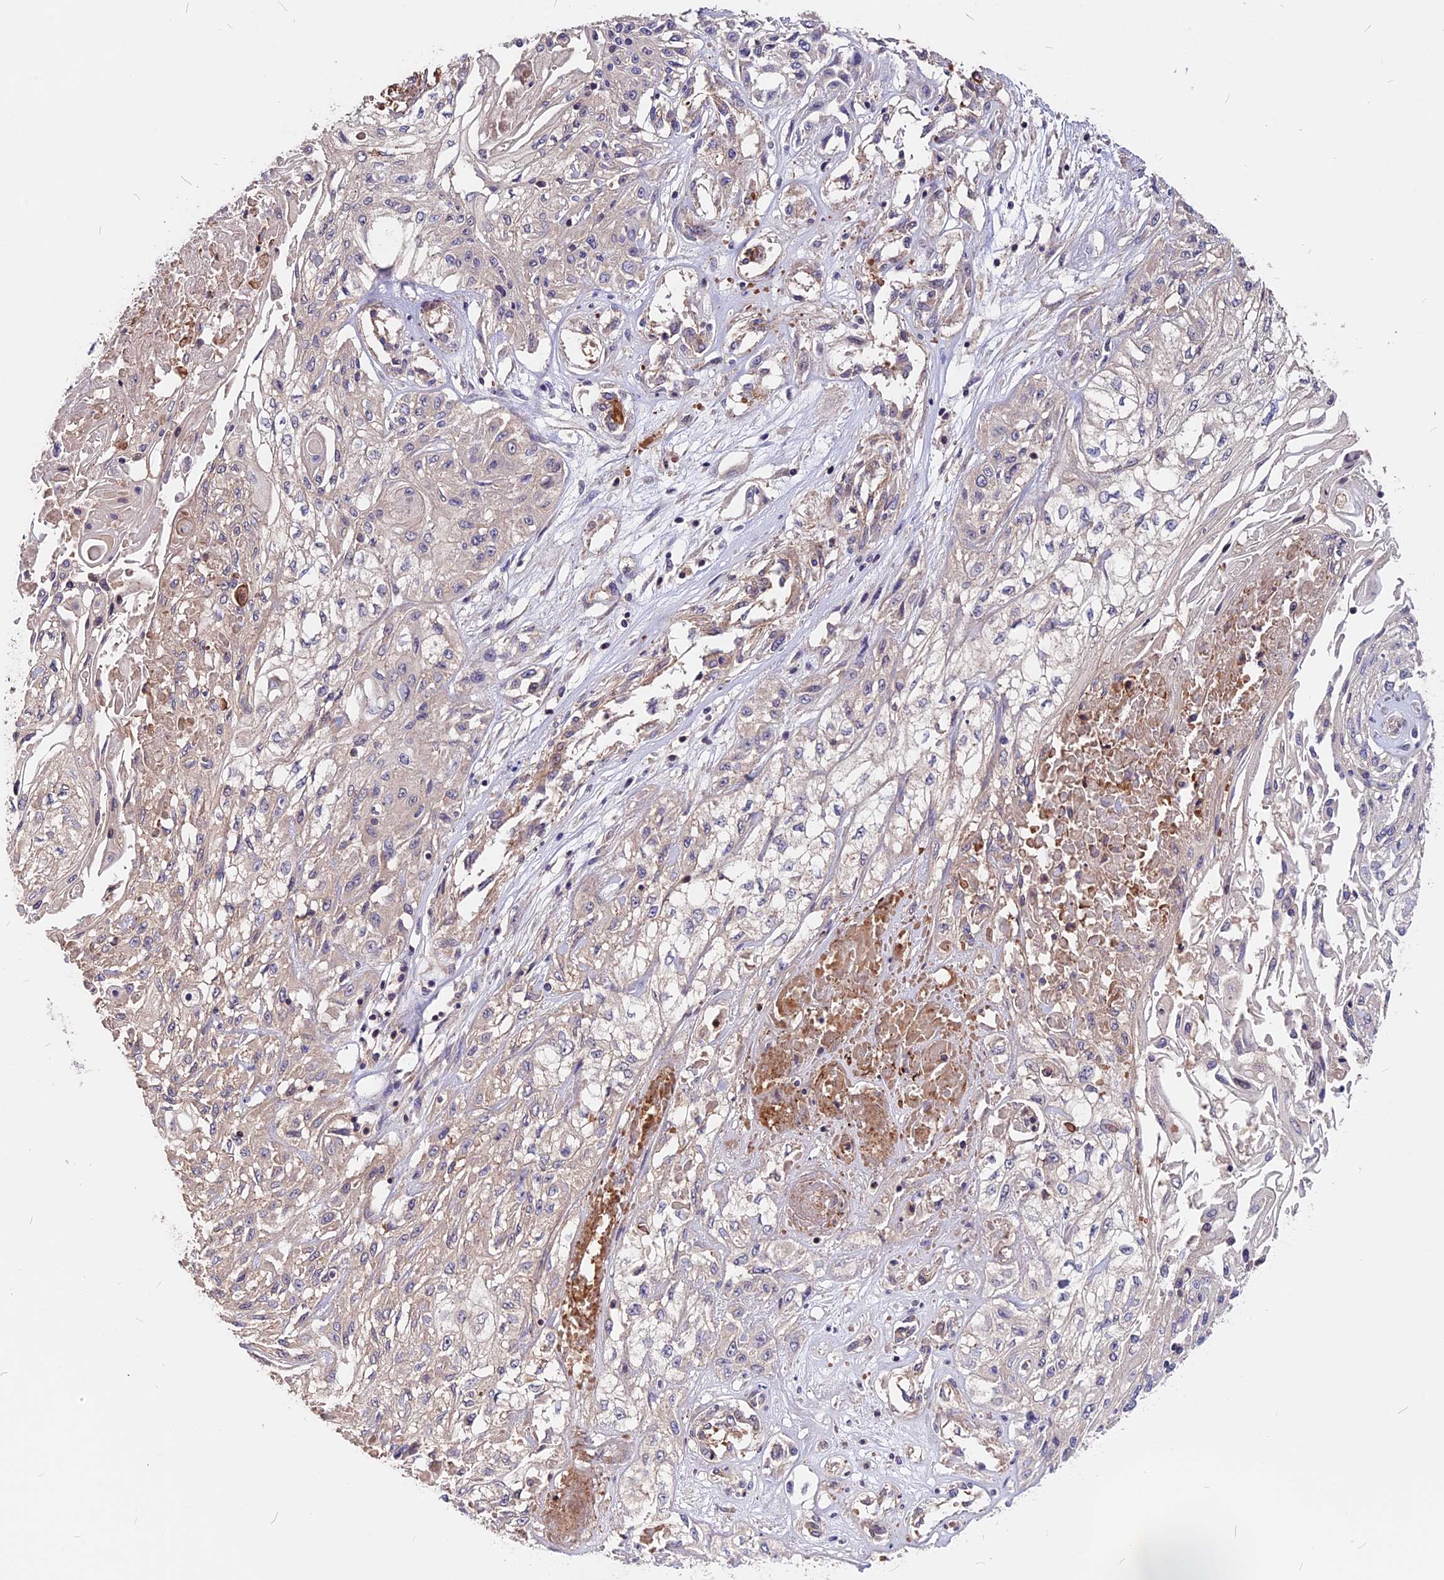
{"staining": {"intensity": "negative", "quantity": "none", "location": "none"}, "tissue": "skin cancer", "cell_type": "Tumor cells", "image_type": "cancer", "snomed": [{"axis": "morphology", "description": "Squamous cell carcinoma, NOS"}, {"axis": "morphology", "description": "Squamous cell carcinoma, metastatic, NOS"}, {"axis": "topography", "description": "Skin"}, {"axis": "topography", "description": "Lymph node"}], "caption": "This is an immunohistochemistry micrograph of squamous cell carcinoma (skin). There is no positivity in tumor cells.", "gene": "ZC3H10", "patient": {"sex": "male", "age": 75}}